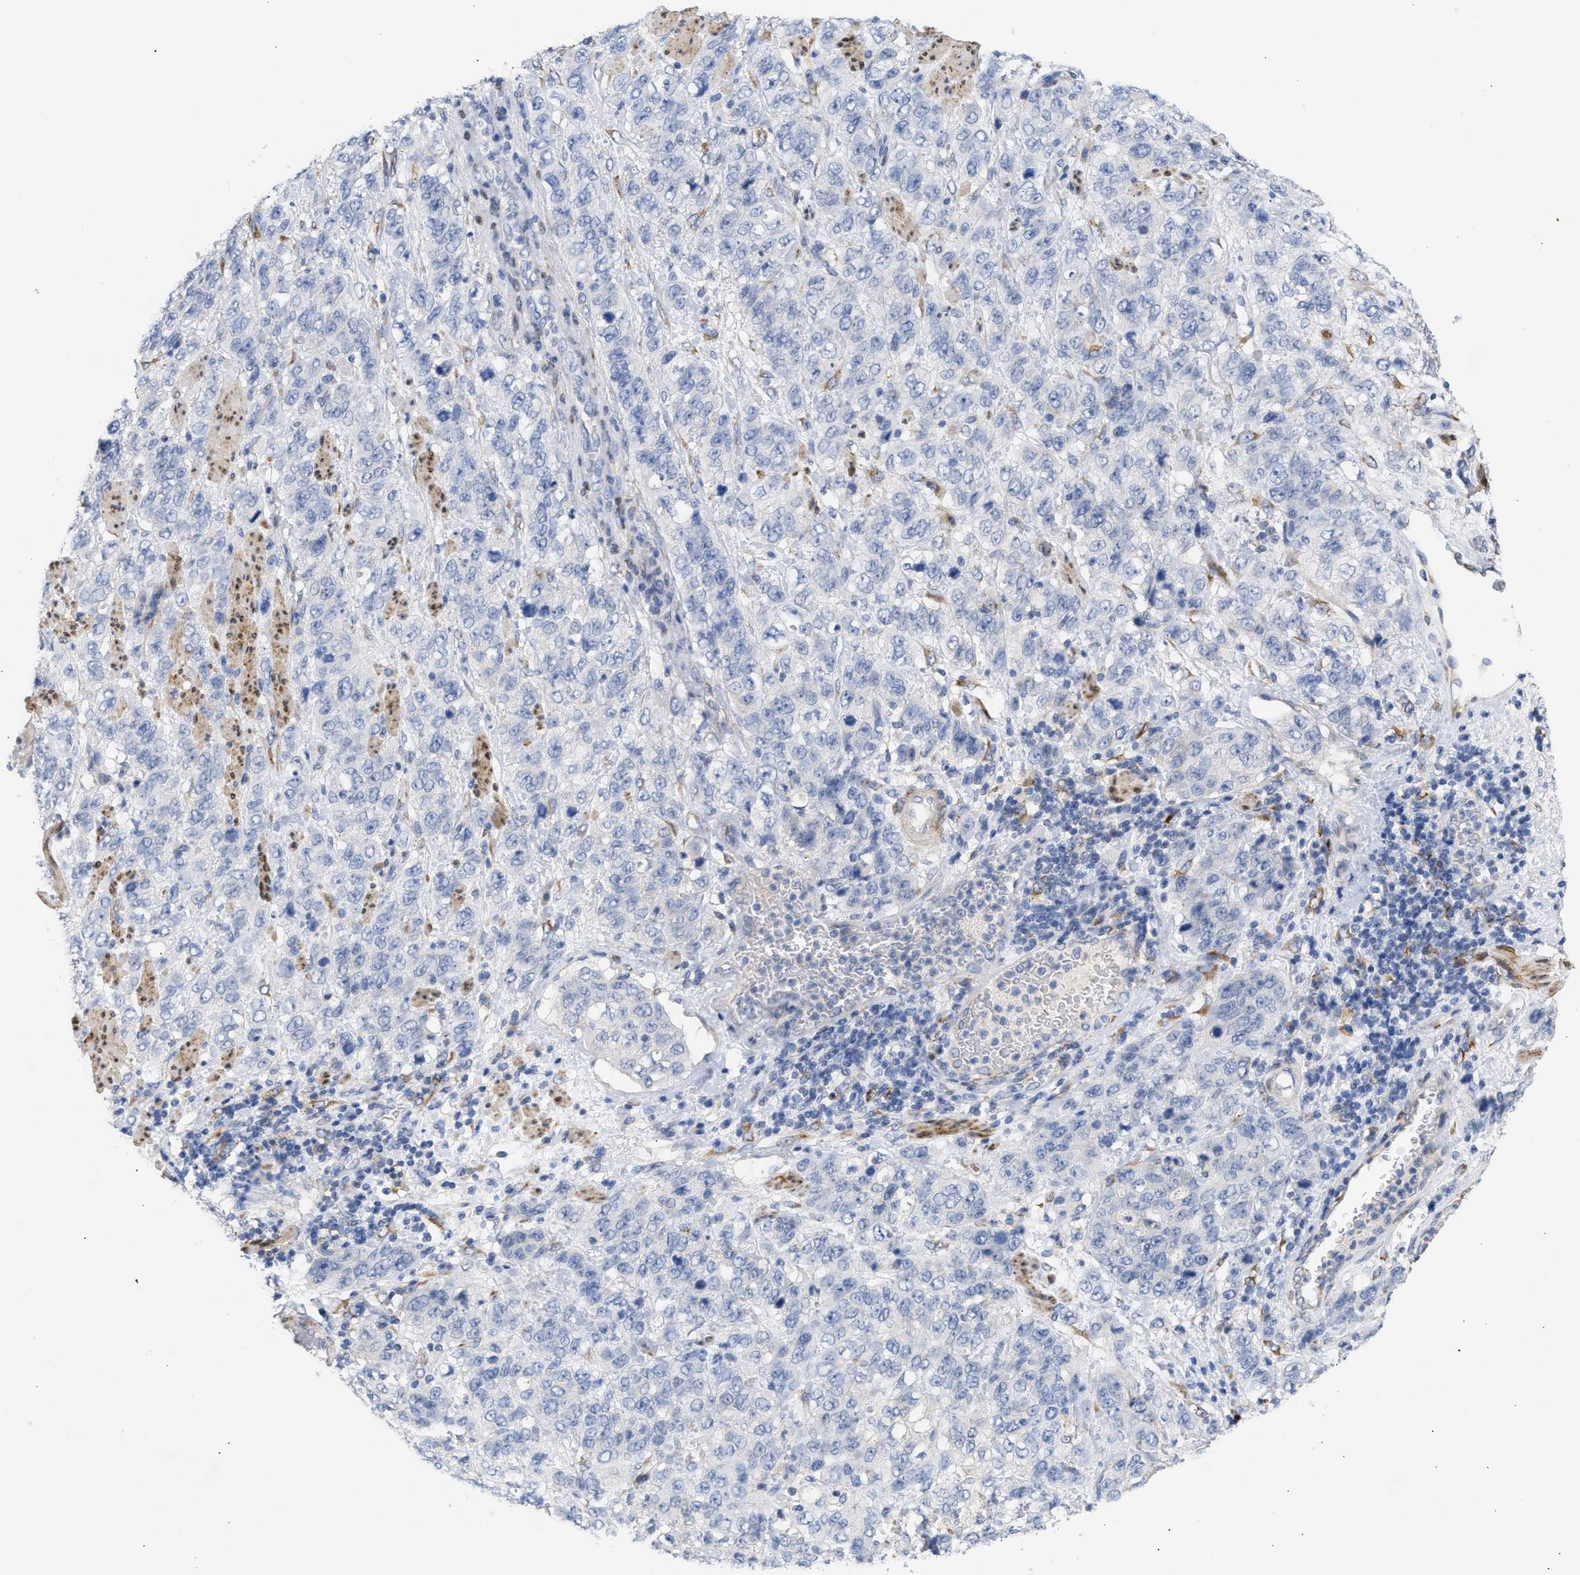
{"staining": {"intensity": "negative", "quantity": "none", "location": "none"}, "tissue": "stomach cancer", "cell_type": "Tumor cells", "image_type": "cancer", "snomed": [{"axis": "morphology", "description": "Adenocarcinoma, NOS"}, {"axis": "topography", "description": "Stomach"}], "caption": "Tumor cells show no significant protein positivity in stomach cancer (adenocarcinoma).", "gene": "SELENOM", "patient": {"sex": "male", "age": 48}}